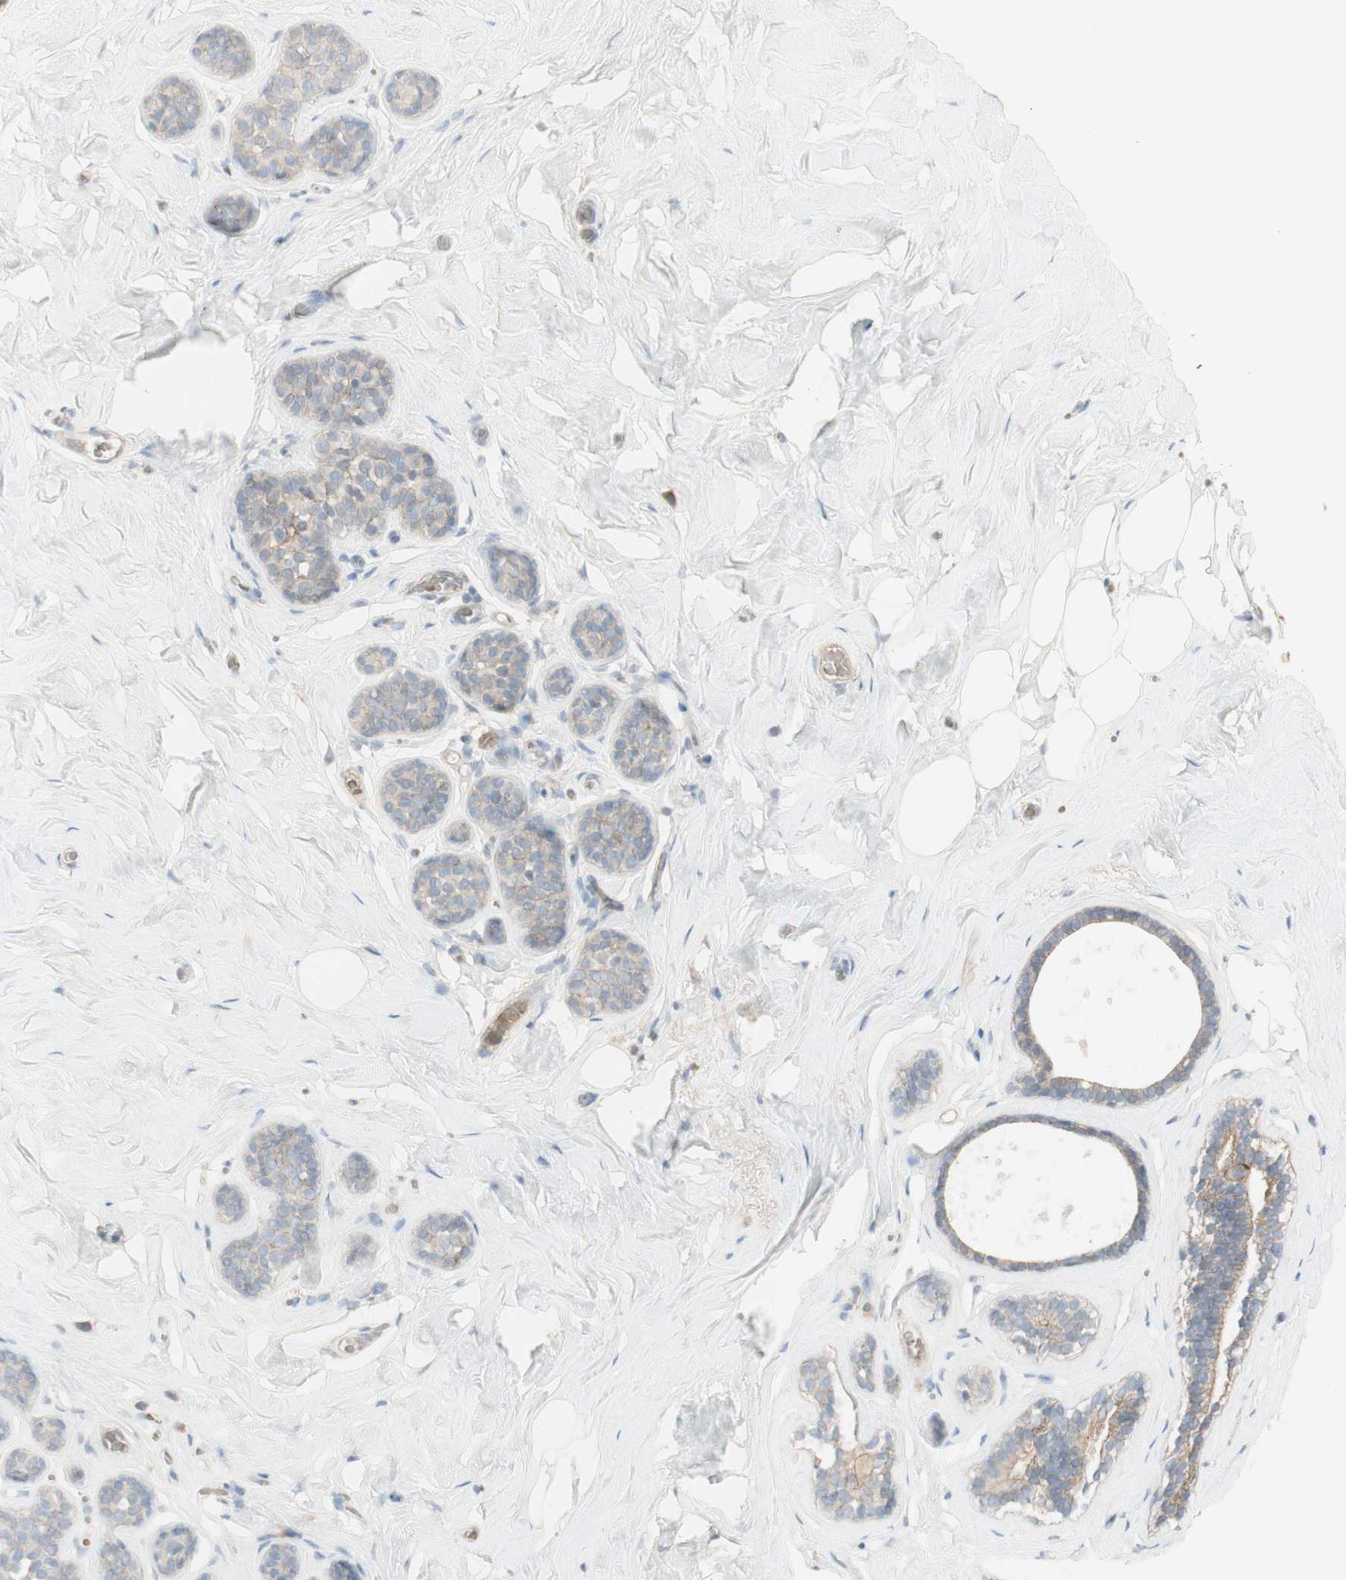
{"staining": {"intensity": "negative", "quantity": "none", "location": "none"}, "tissue": "breast", "cell_type": "Adipocytes", "image_type": "normal", "snomed": [{"axis": "morphology", "description": "Normal tissue, NOS"}, {"axis": "topography", "description": "Breast"}], "caption": "There is no significant staining in adipocytes of breast. Brightfield microscopy of immunohistochemistry stained with DAB (brown) and hematoxylin (blue), captured at high magnification.", "gene": "PTGER4", "patient": {"sex": "female", "age": 75}}